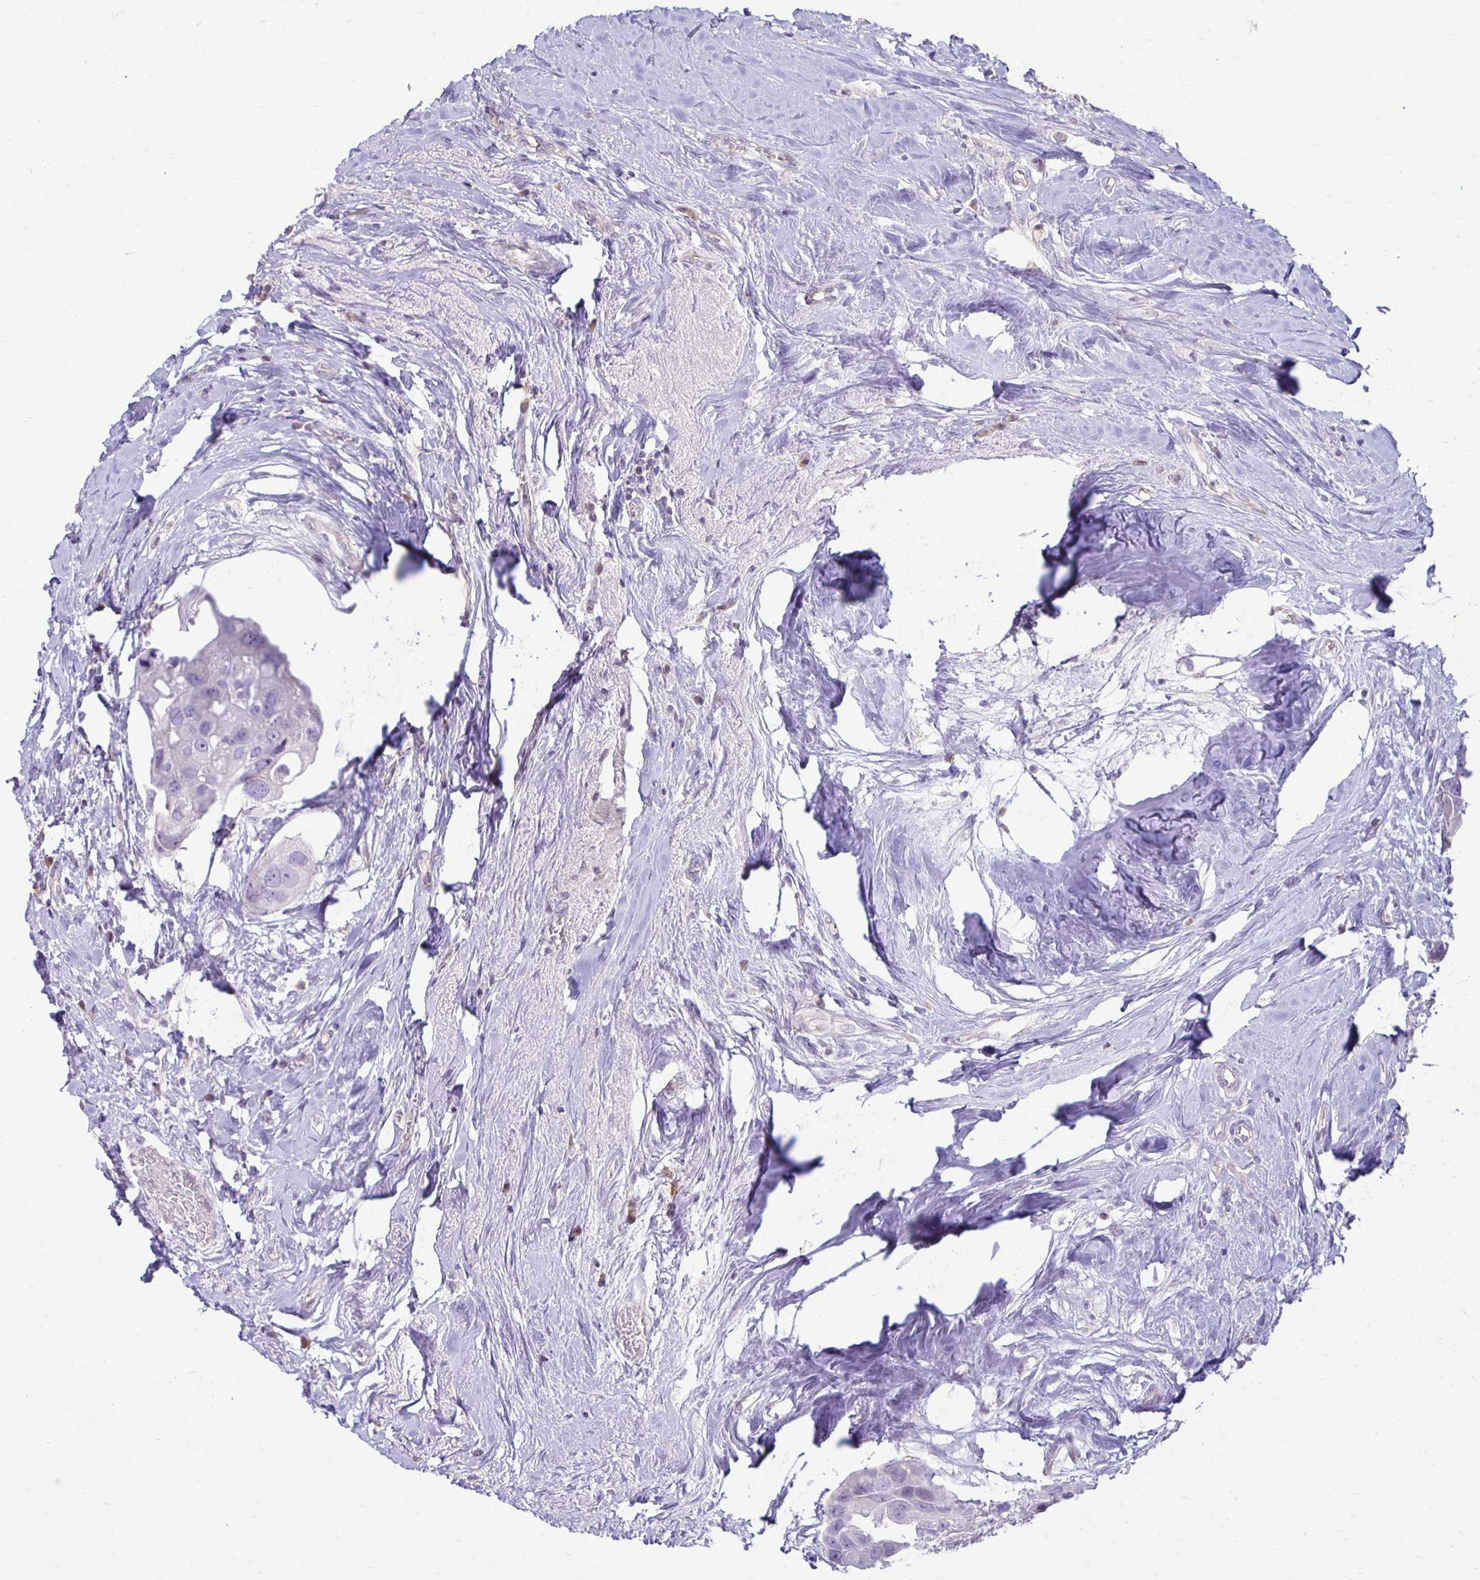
{"staining": {"intensity": "negative", "quantity": "none", "location": "none"}, "tissue": "breast cancer", "cell_type": "Tumor cells", "image_type": "cancer", "snomed": [{"axis": "morphology", "description": "Duct carcinoma"}, {"axis": "topography", "description": "Breast"}], "caption": "DAB immunohistochemical staining of breast cancer shows no significant positivity in tumor cells.", "gene": "GAS2", "patient": {"sex": "female", "age": 43}}